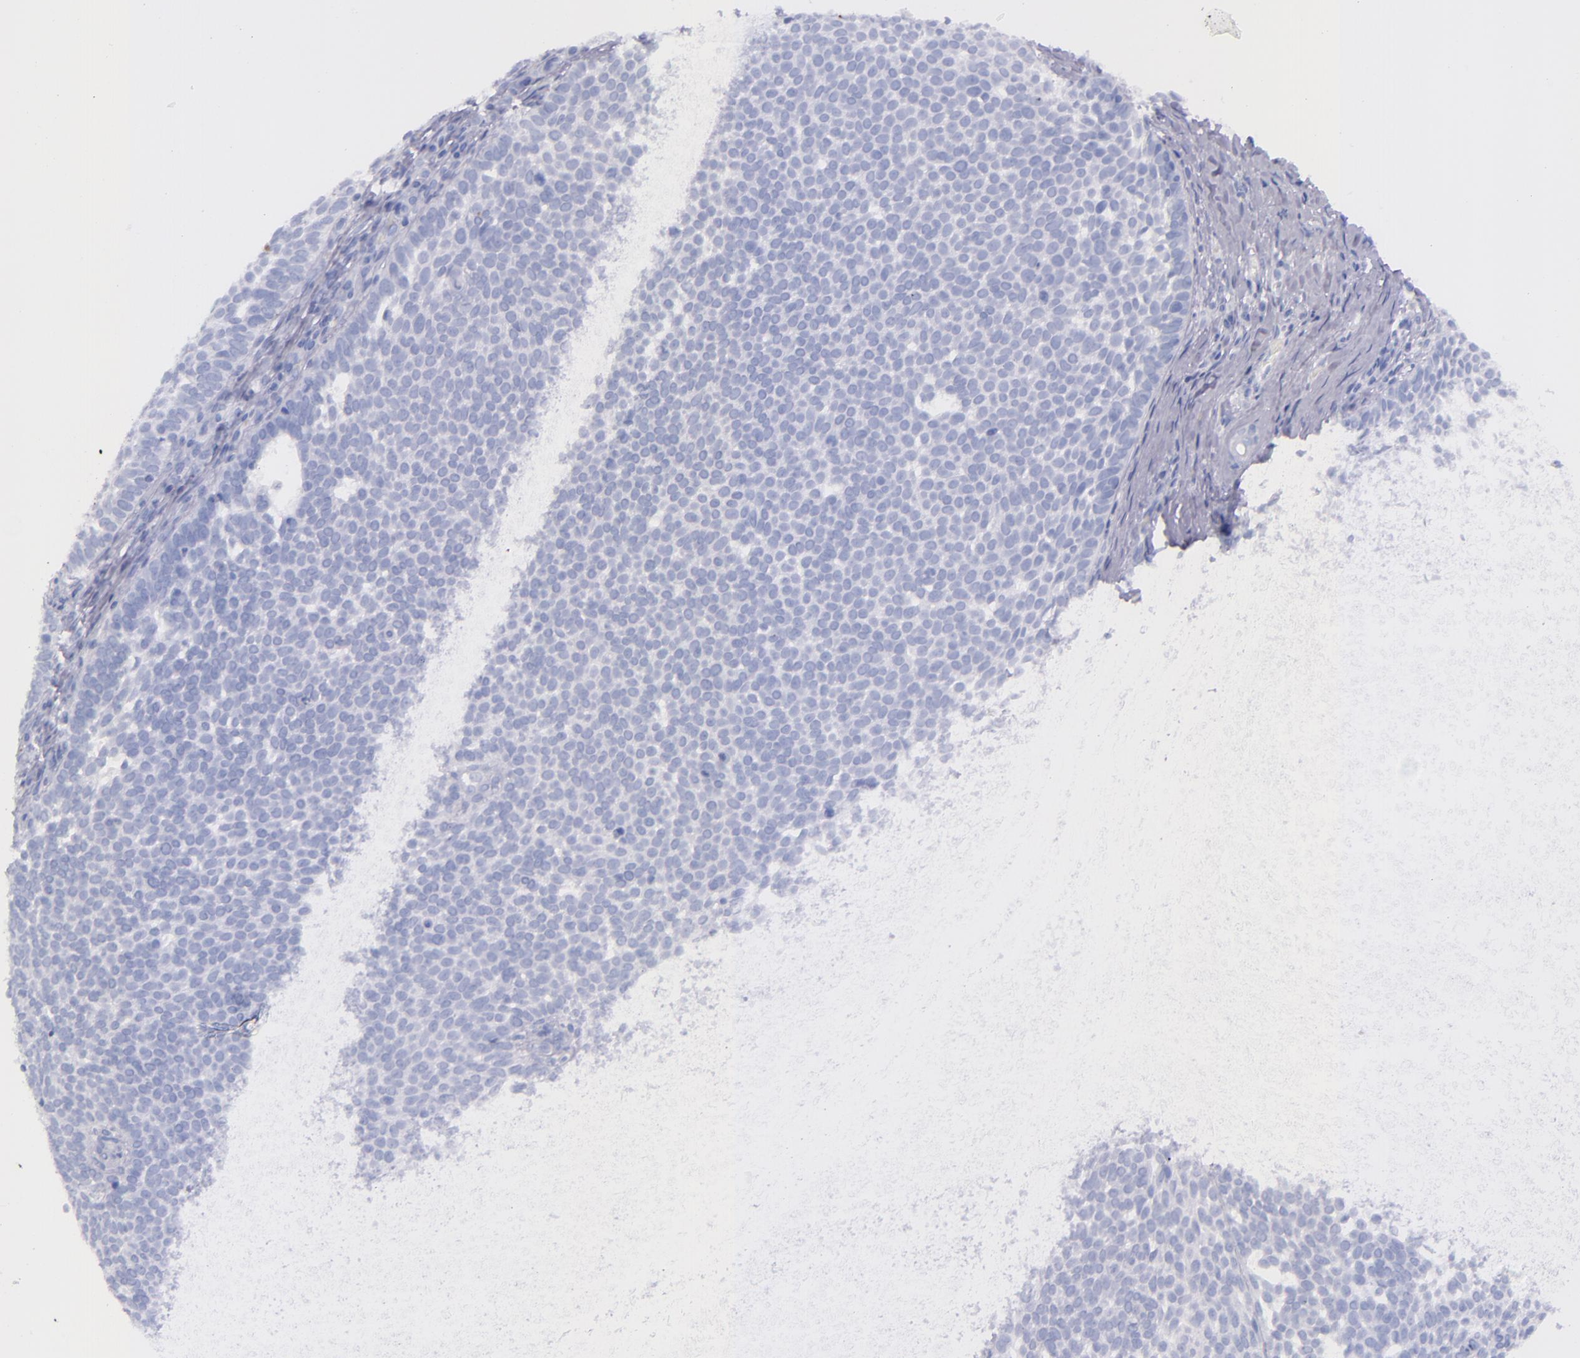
{"staining": {"intensity": "negative", "quantity": "none", "location": "none"}, "tissue": "skin cancer", "cell_type": "Tumor cells", "image_type": "cancer", "snomed": [{"axis": "morphology", "description": "Basal cell carcinoma"}, {"axis": "topography", "description": "Skin"}], "caption": "High magnification brightfield microscopy of skin cancer (basal cell carcinoma) stained with DAB (3,3'-diaminobenzidine) (brown) and counterstained with hematoxylin (blue): tumor cells show no significant expression.", "gene": "SFTPA2", "patient": {"sex": "male", "age": 63}}